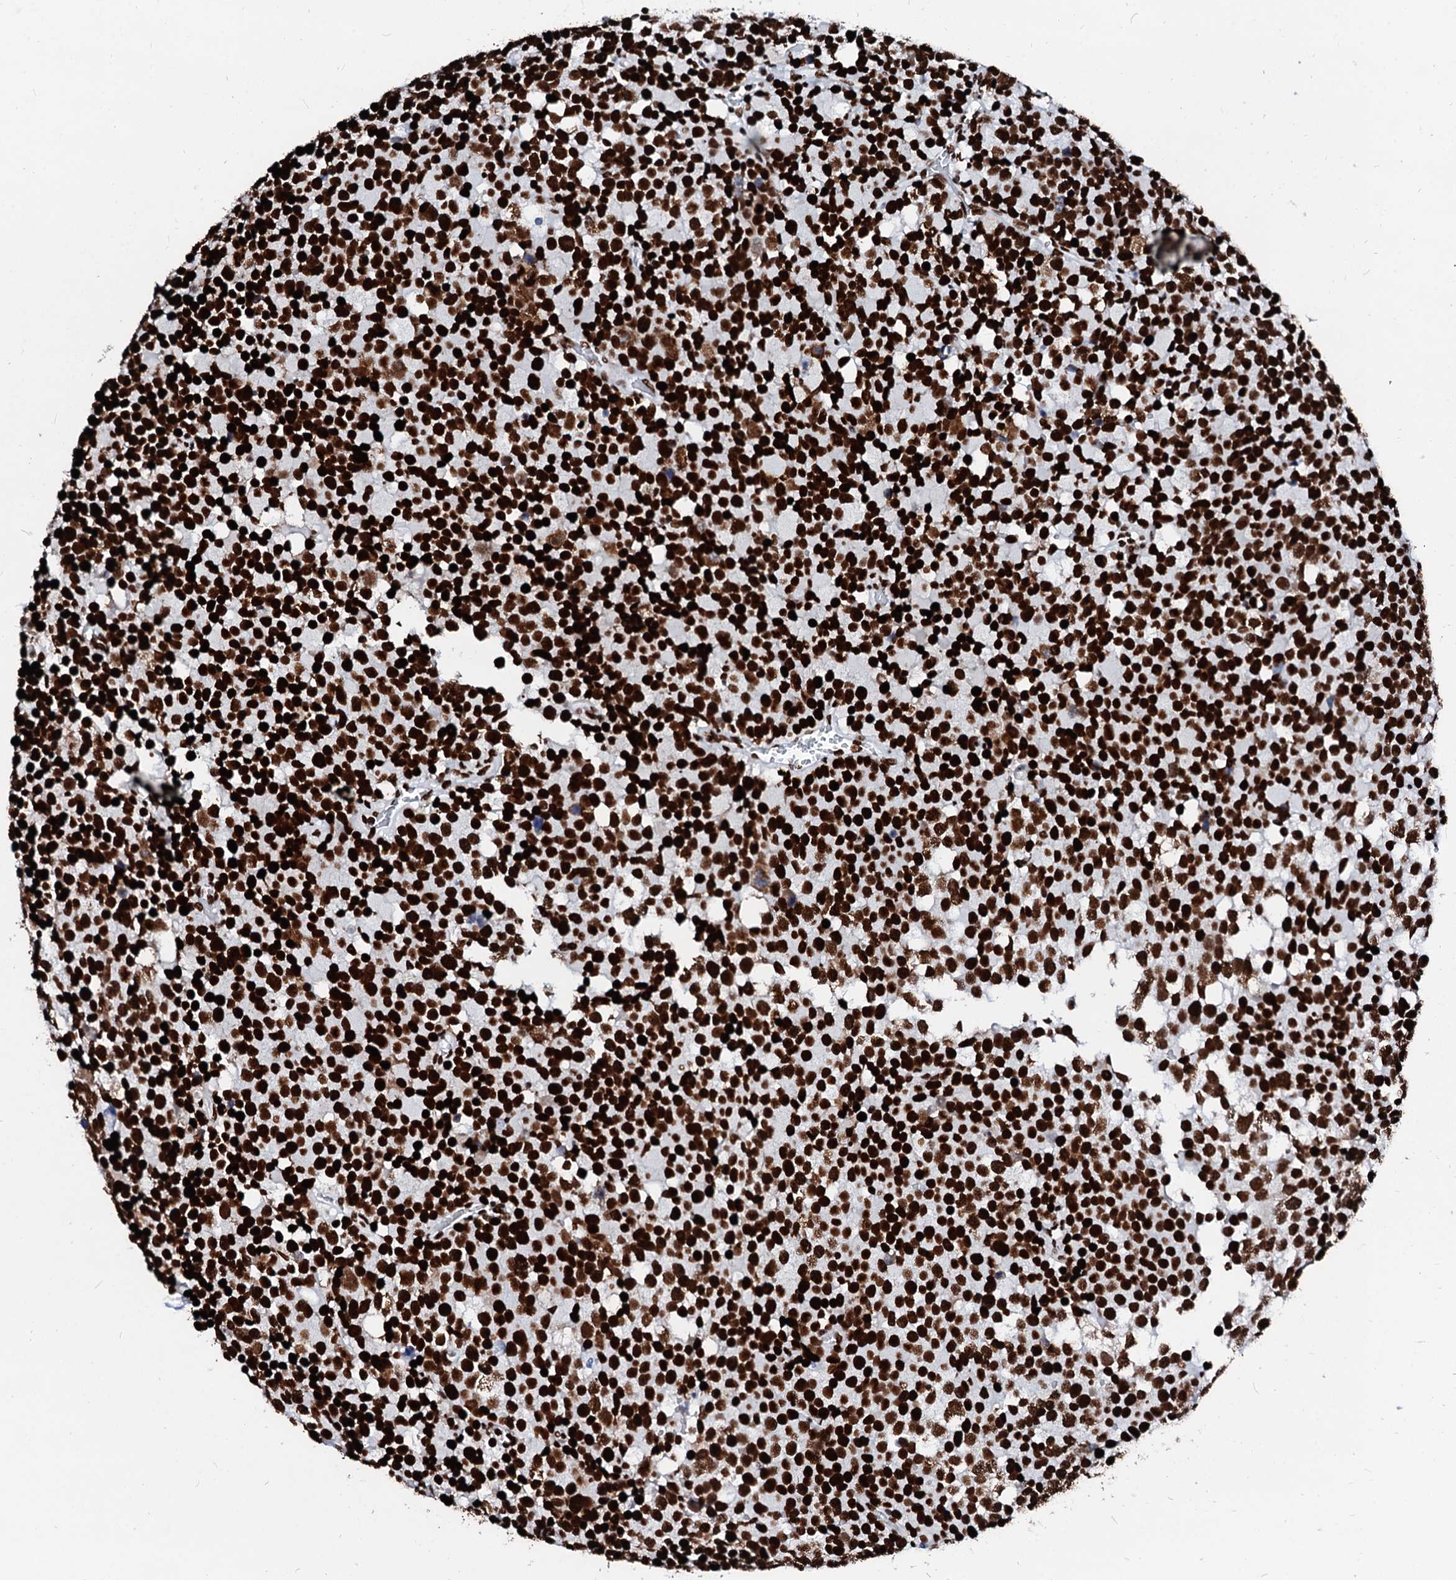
{"staining": {"intensity": "strong", "quantity": ">75%", "location": "nuclear"}, "tissue": "testis cancer", "cell_type": "Tumor cells", "image_type": "cancer", "snomed": [{"axis": "morphology", "description": "Seminoma, NOS"}, {"axis": "topography", "description": "Testis"}], "caption": "A histopathology image of human testis seminoma stained for a protein displays strong nuclear brown staining in tumor cells. (Stains: DAB in brown, nuclei in blue, Microscopy: brightfield microscopy at high magnification).", "gene": "RALY", "patient": {"sex": "male", "age": 71}}